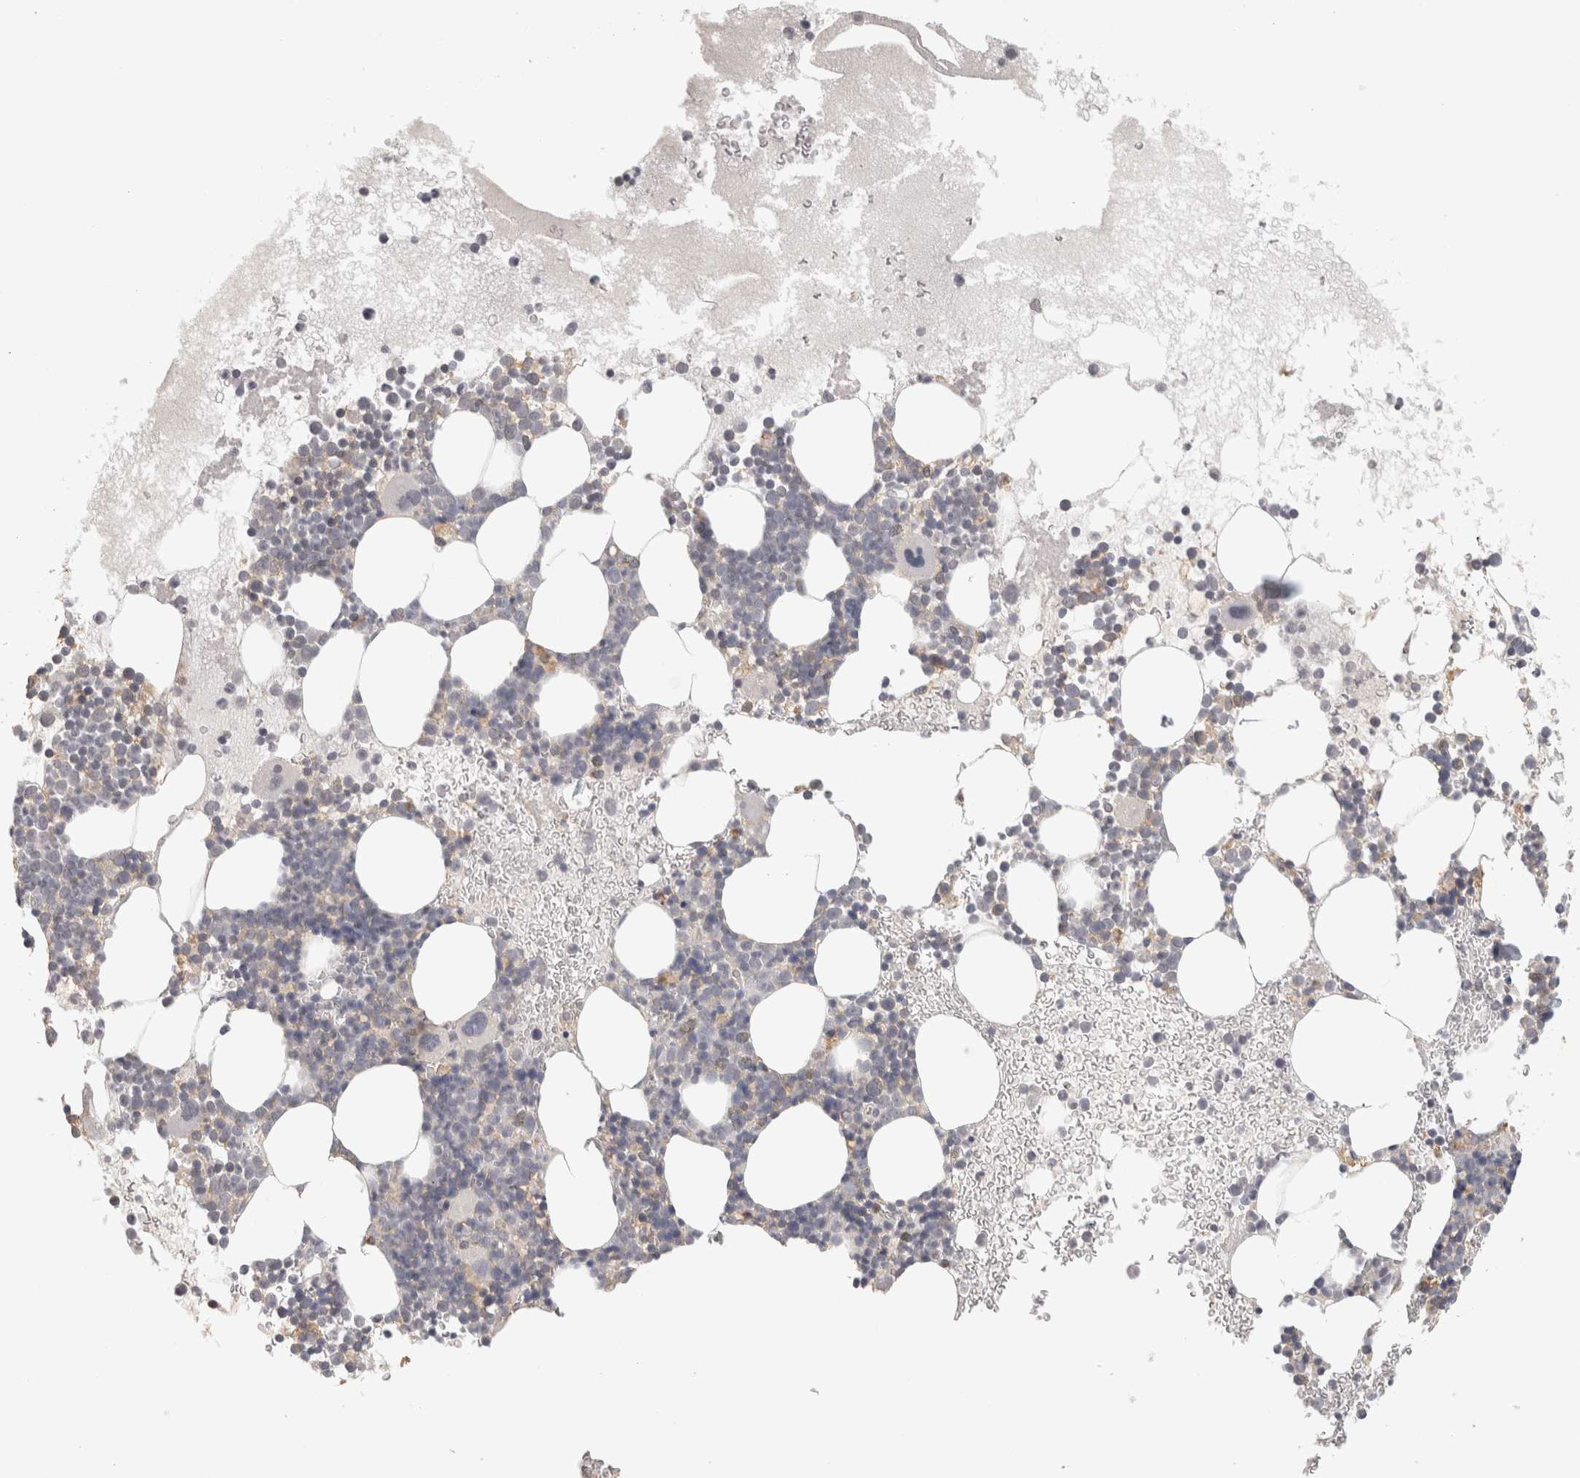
{"staining": {"intensity": "negative", "quantity": "none", "location": "none"}, "tissue": "bone marrow", "cell_type": "Hematopoietic cells", "image_type": "normal", "snomed": [{"axis": "morphology", "description": "Normal tissue, NOS"}, {"axis": "morphology", "description": "Inflammation, NOS"}, {"axis": "topography", "description": "Bone marrow"}], "caption": "A histopathology image of bone marrow stained for a protein displays no brown staining in hematopoietic cells.", "gene": "HAVCR2", "patient": {"sex": "female", "age": 45}}